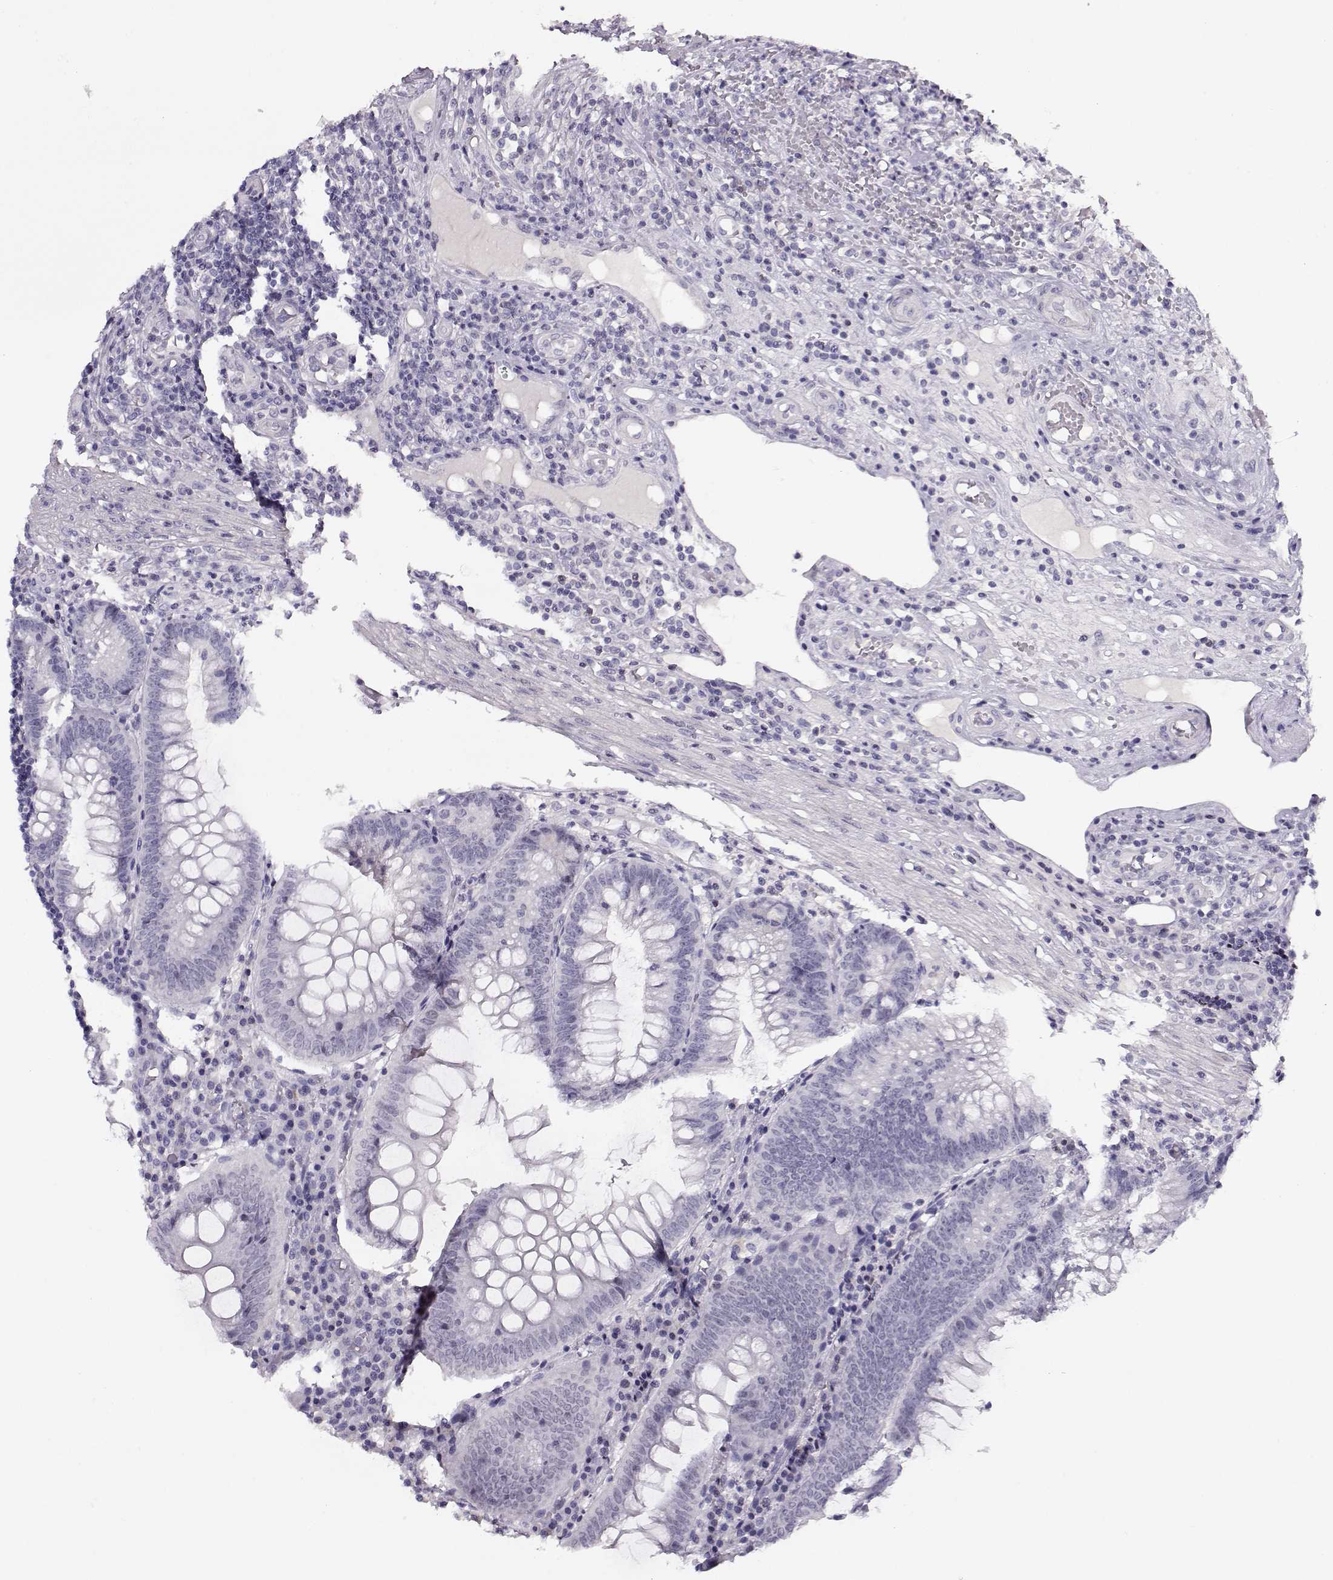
{"staining": {"intensity": "negative", "quantity": "none", "location": "none"}, "tissue": "appendix", "cell_type": "Glandular cells", "image_type": "normal", "snomed": [{"axis": "morphology", "description": "Normal tissue, NOS"}, {"axis": "morphology", "description": "Inflammation, NOS"}, {"axis": "topography", "description": "Appendix"}], "caption": "Immunohistochemistry photomicrograph of normal appendix stained for a protein (brown), which shows no expression in glandular cells.", "gene": "CRX", "patient": {"sex": "male", "age": 16}}